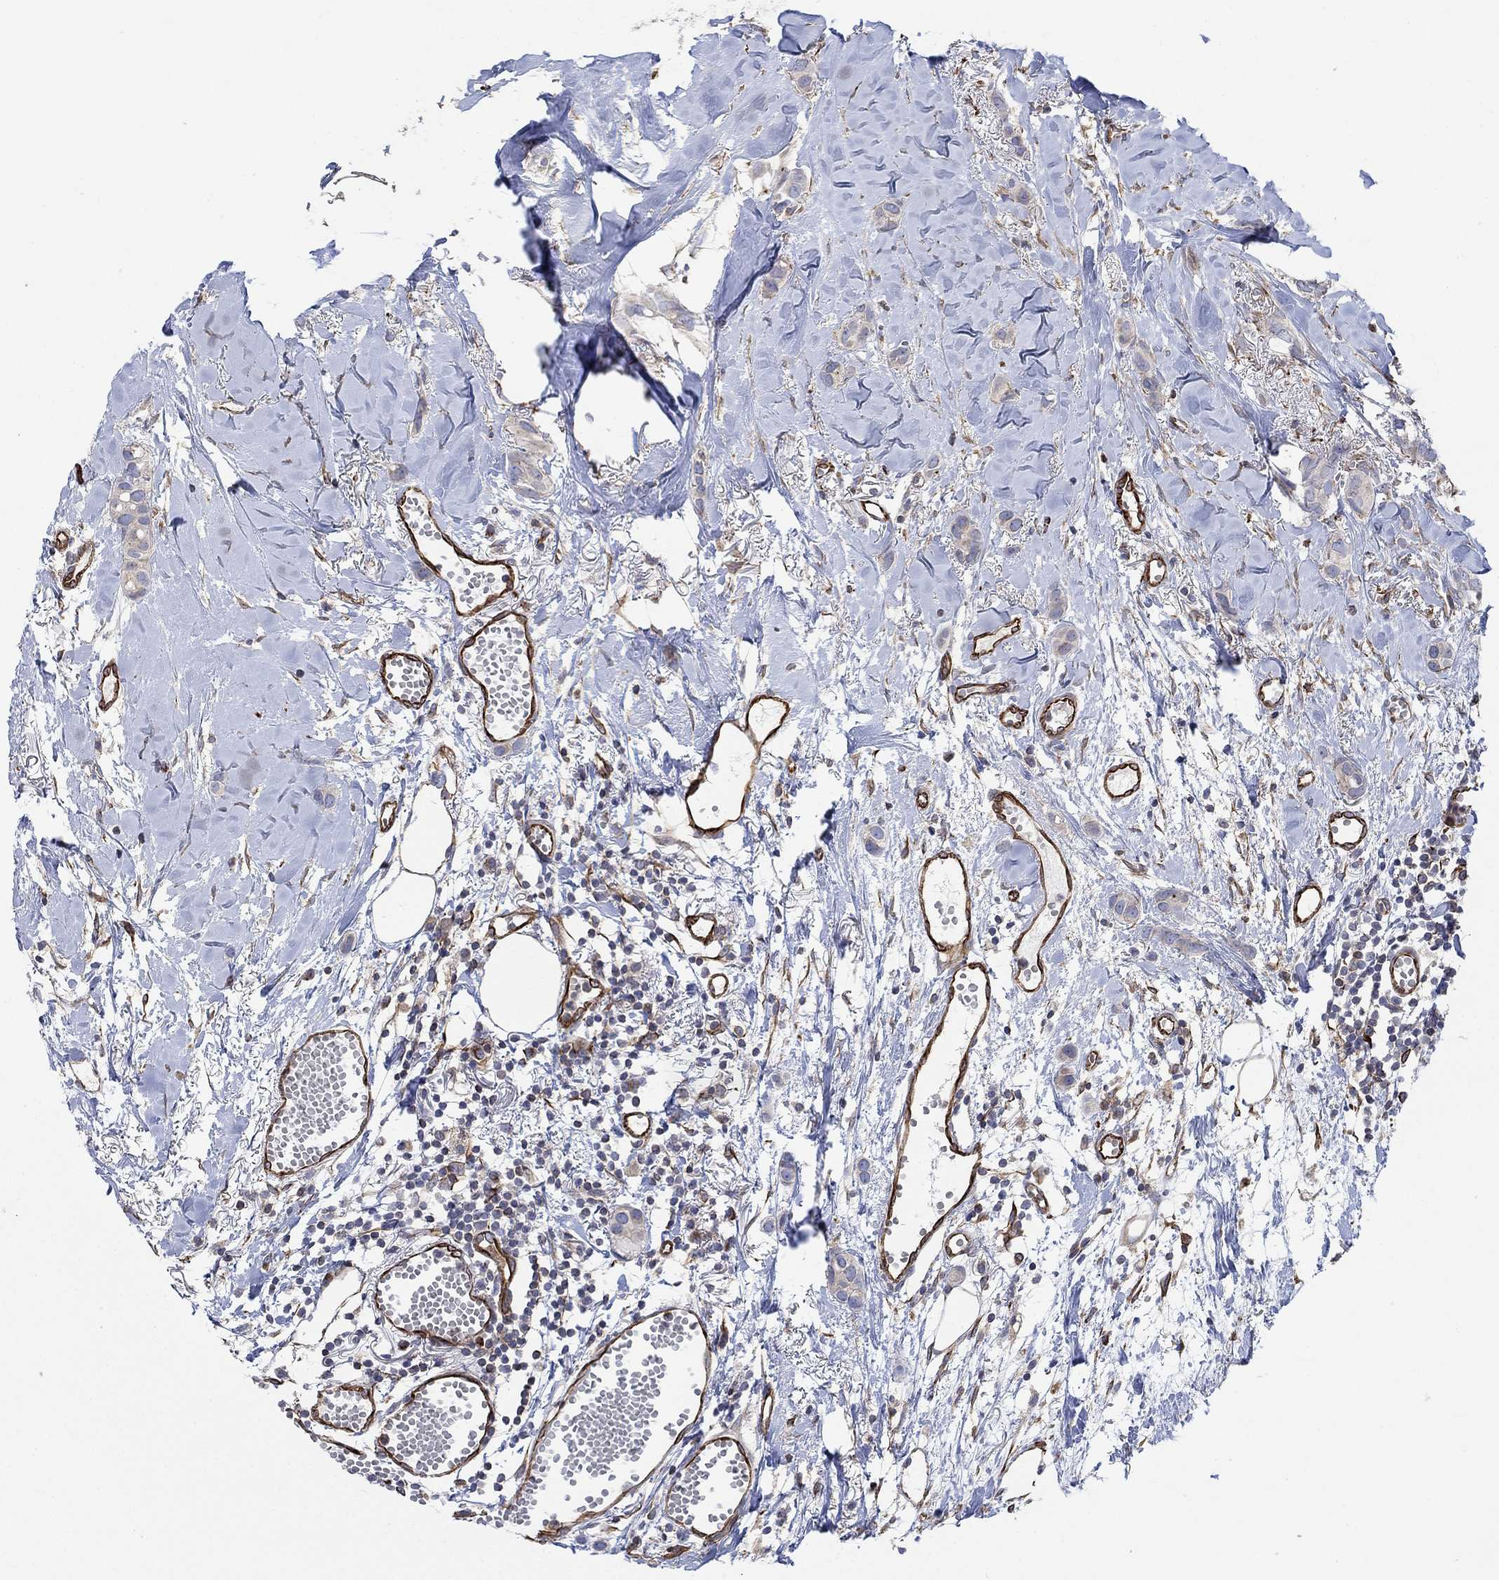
{"staining": {"intensity": "negative", "quantity": "none", "location": "none"}, "tissue": "breast cancer", "cell_type": "Tumor cells", "image_type": "cancer", "snomed": [{"axis": "morphology", "description": "Duct carcinoma"}, {"axis": "topography", "description": "Breast"}], "caption": "Breast cancer (intraductal carcinoma) was stained to show a protein in brown. There is no significant staining in tumor cells. (DAB (3,3'-diaminobenzidine) IHC with hematoxylin counter stain).", "gene": "CAMK1D", "patient": {"sex": "female", "age": 85}}